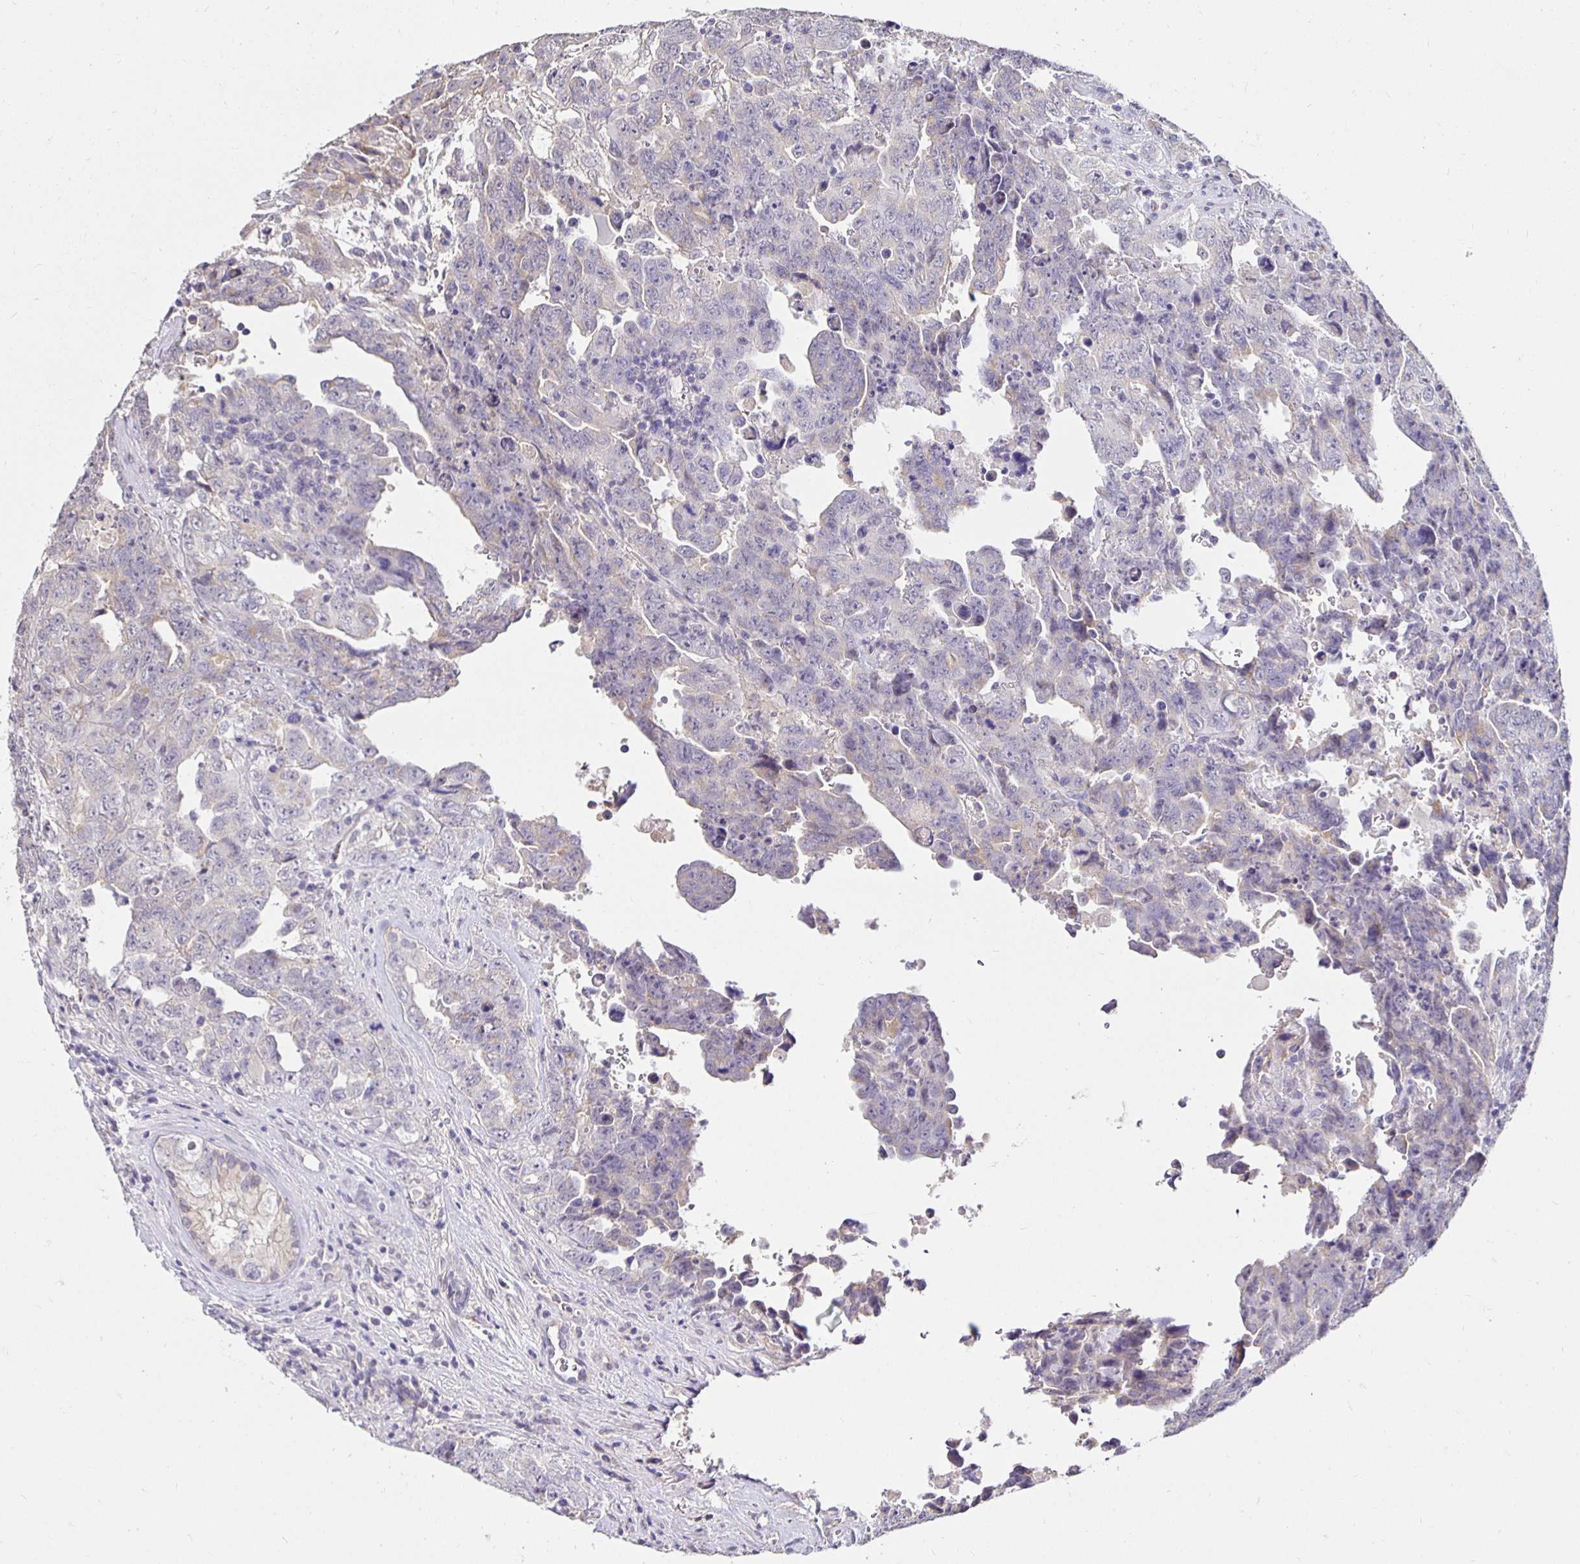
{"staining": {"intensity": "negative", "quantity": "none", "location": "none"}, "tissue": "testis cancer", "cell_type": "Tumor cells", "image_type": "cancer", "snomed": [{"axis": "morphology", "description": "Carcinoma, Embryonal, NOS"}, {"axis": "topography", "description": "Testis"}], "caption": "The immunohistochemistry (IHC) micrograph has no significant expression in tumor cells of testis cancer tissue.", "gene": "PNPLA3", "patient": {"sex": "male", "age": 24}}